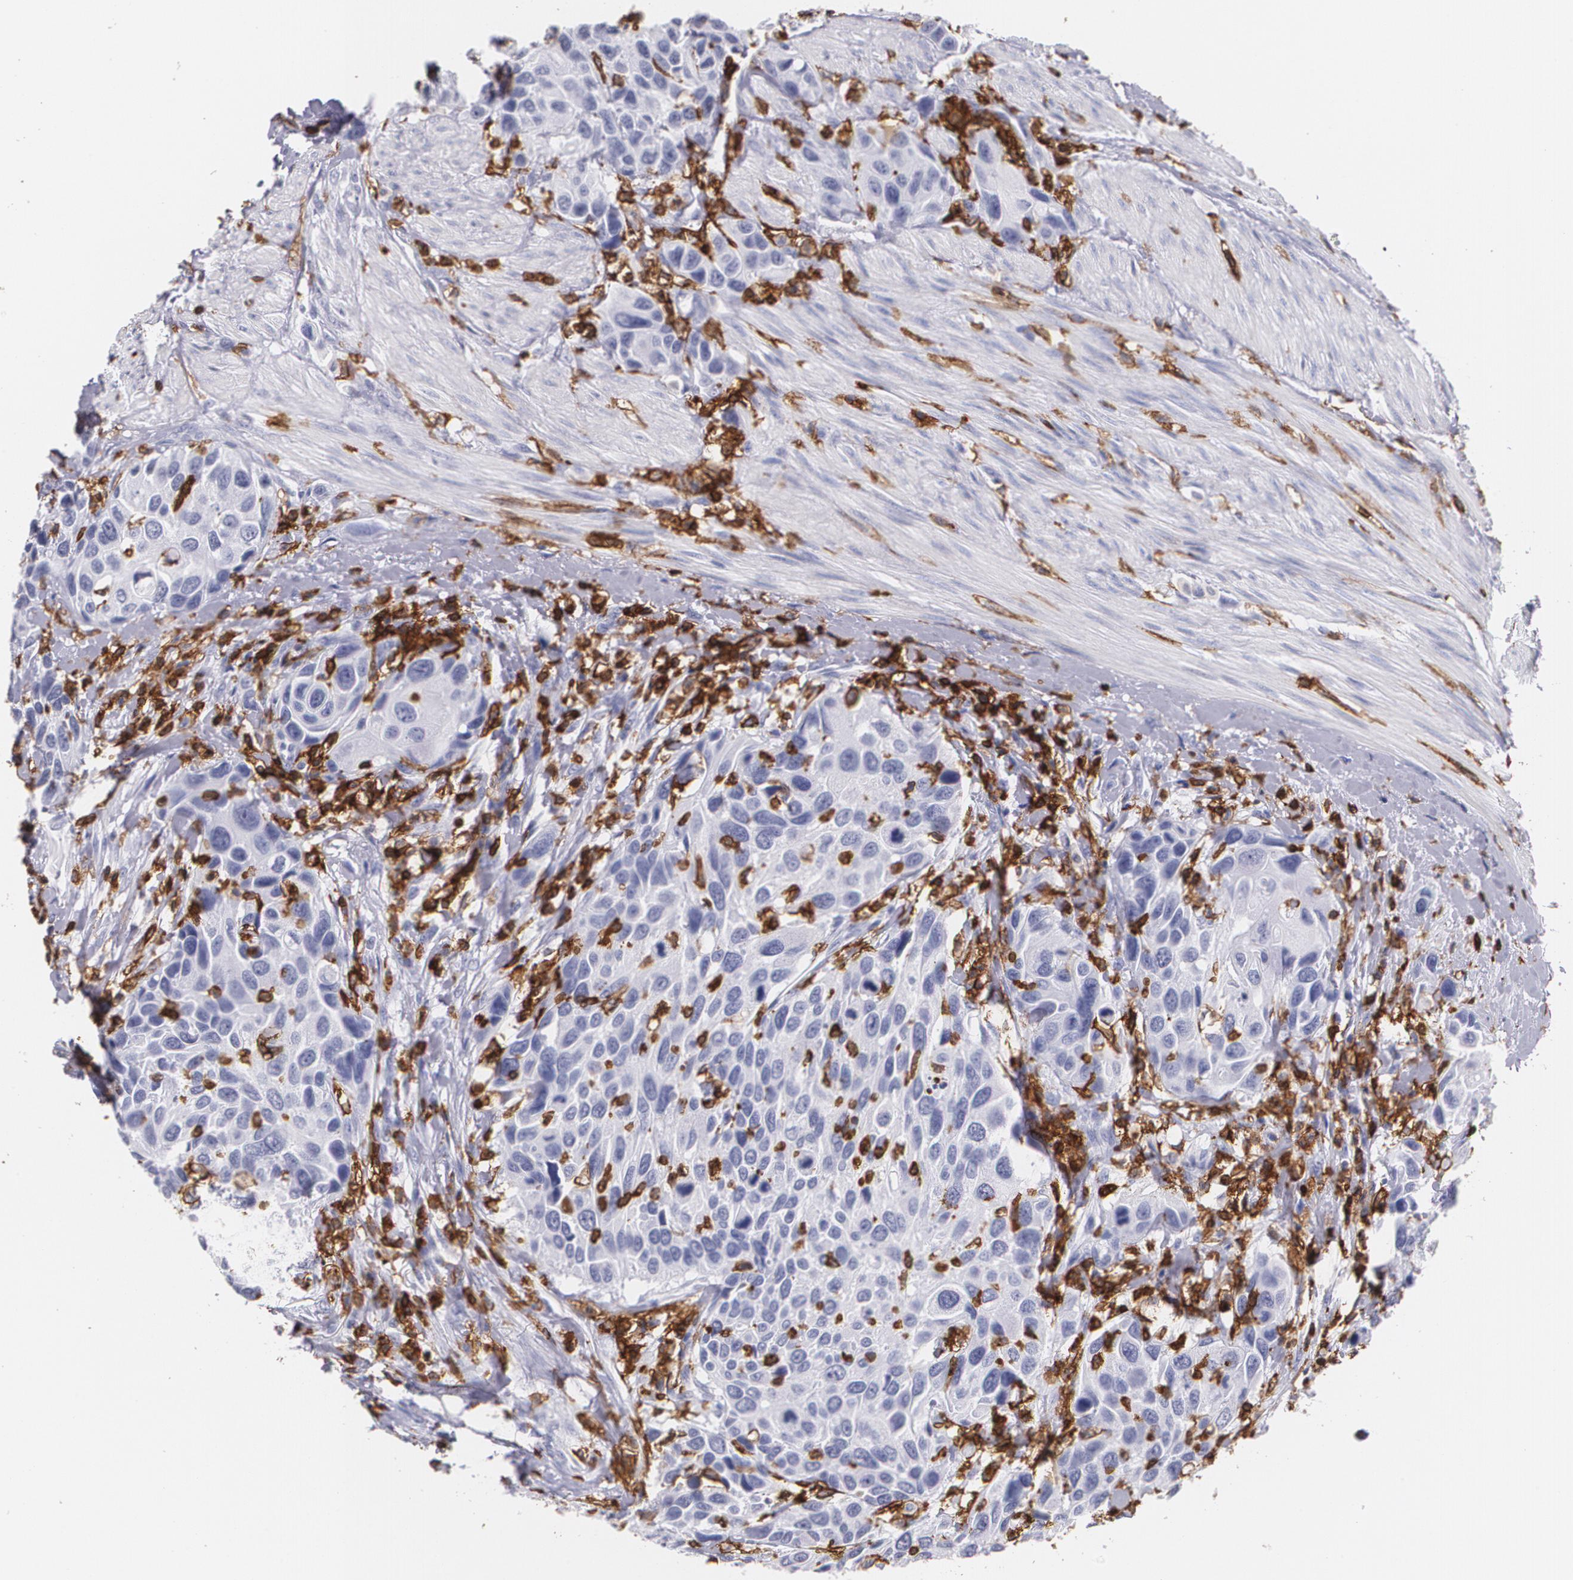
{"staining": {"intensity": "negative", "quantity": "none", "location": "none"}, "tissue": "urothelial cancer", "cell_type": "Tumor cells", "image_type": "cancer", "snomed": [{"axis": "morphology", "description": "Urothelial carcinoma, High grade"}, {"axis": "topography", "description": "Urinary bladder"}], "caption": "Immunohistochemical staining of urothelial cancer shows no significant positivity in tumor cells. The staining is performed using DAB brown chromogen with nuclei counter-stained in using hematoxylin.", "gene": "PTPRC", "patient": {"sex": "male", "age": 66}}